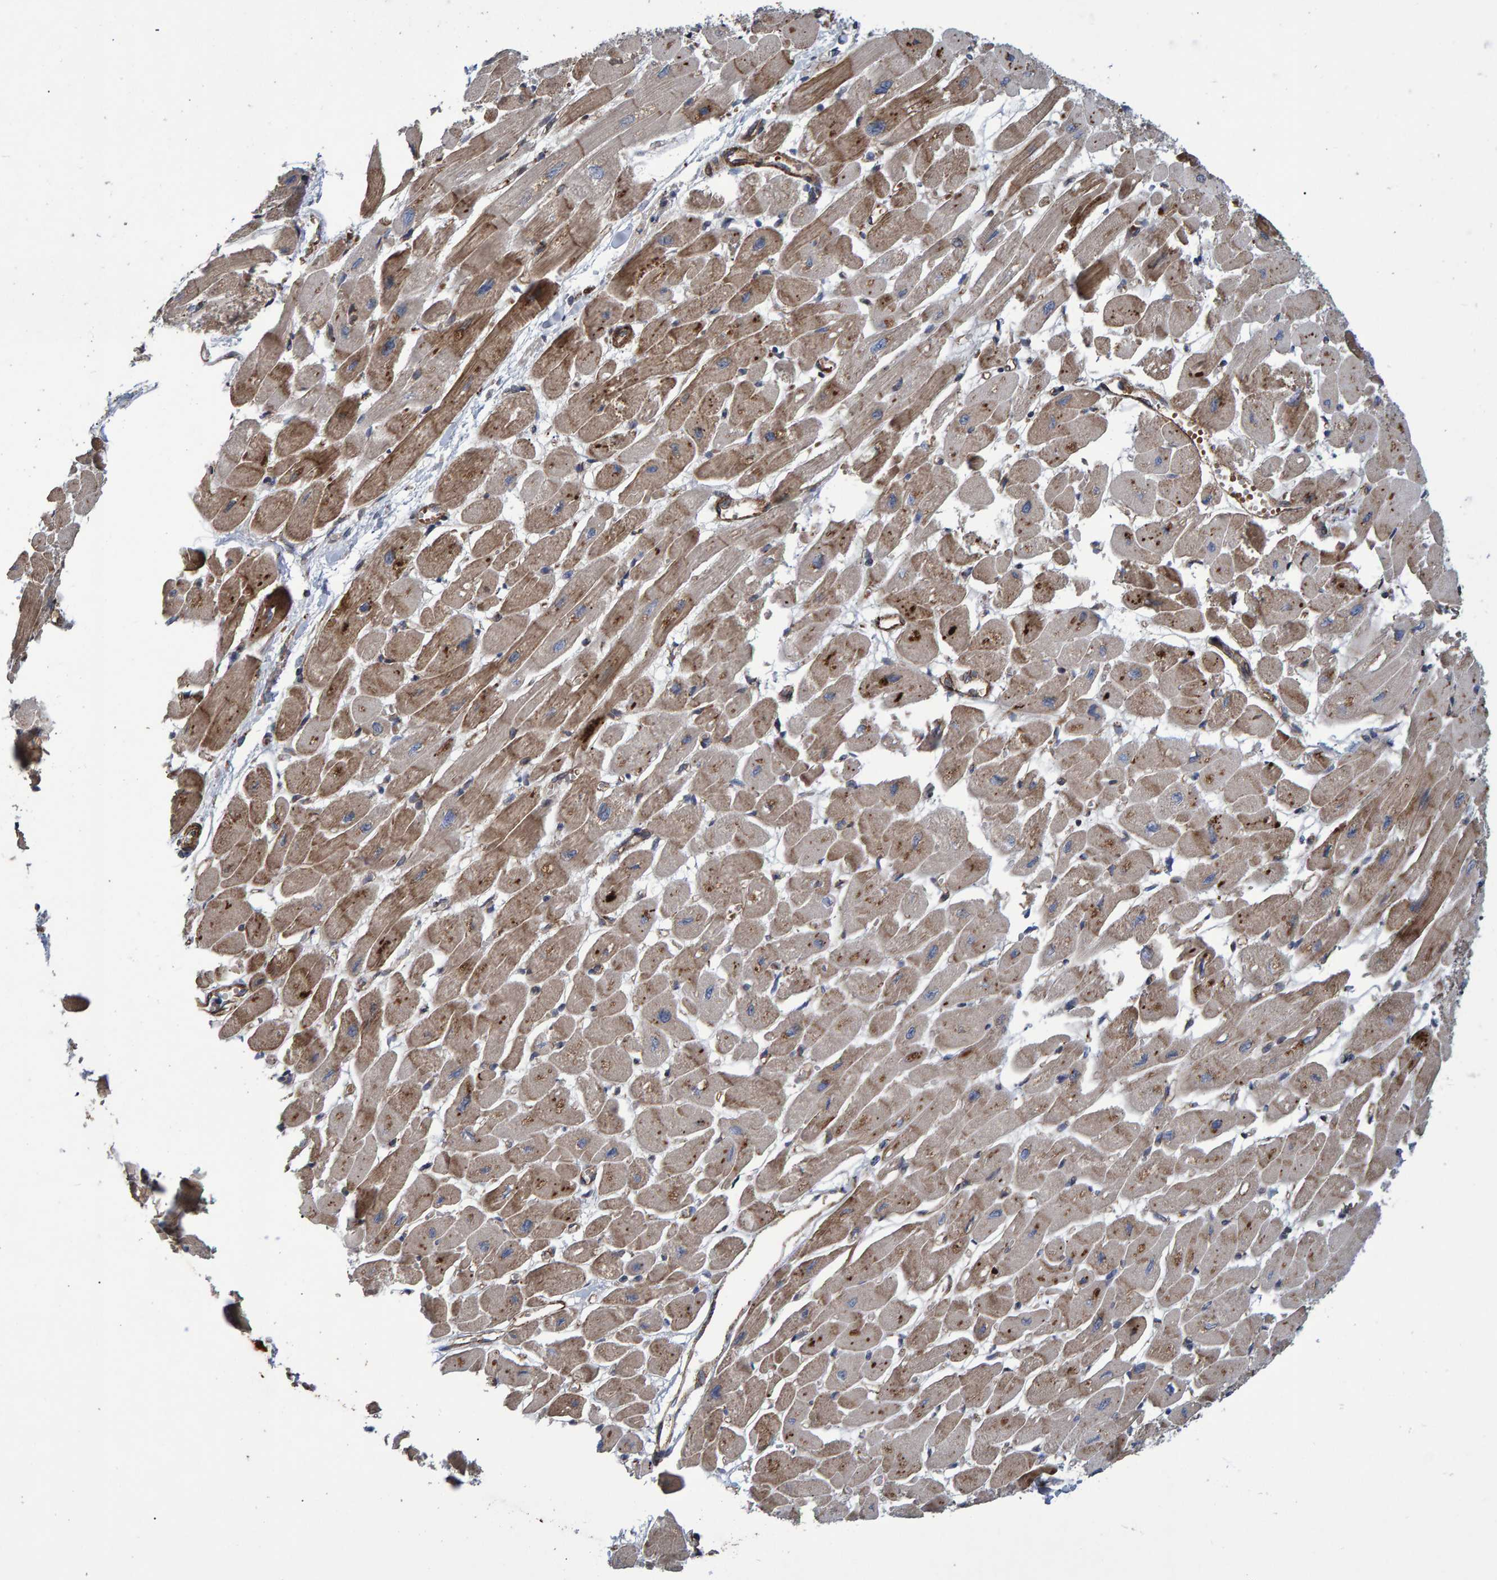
{"staining": {"intensity": "moderate", "quantity": ">75%", "location": "cytoplasmic/membranous"}, "tissue": "heart muscle", "cell_type": "Cardiomyocytes", "image_type": "normal", "snomed": [{"axis": "morphology", "description": "Normal tissue, NOS"}, {"axis": "topography", "description": "Heart"}], "caption": "Heart muscle stained with a brown dye reveals moderate cytoplasmic/membranous positive expression in about >75% of cardiomyocytes.", "gene": "SLIT2", "patient": {"sex": "female", "age": 54}}